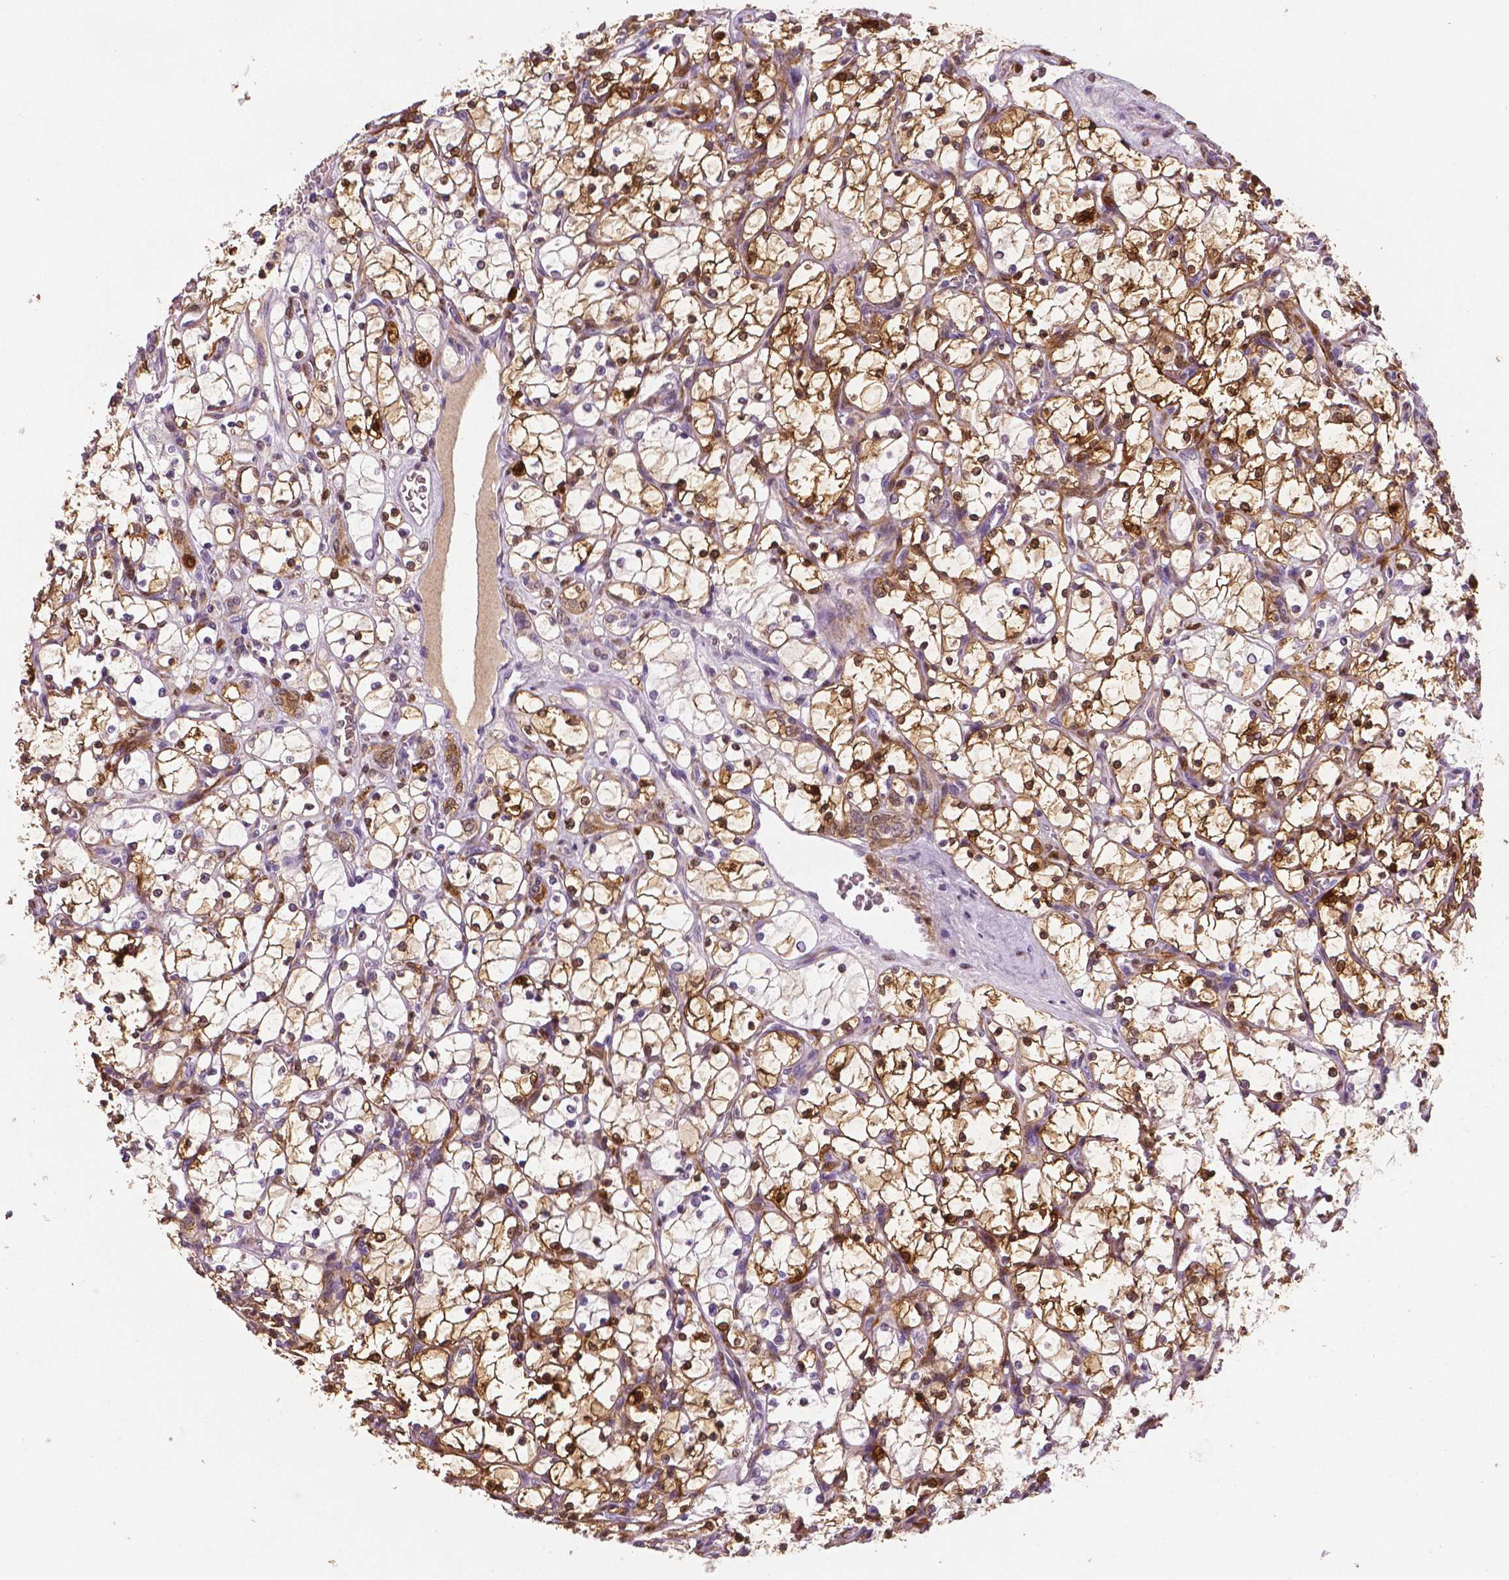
{"staining": {"intensity": "moderate", "quantity": "25%-75%", "location": "cytoplasmic/membranous"}, "tissue": "renal cancer", "cell_type": "Tumor cells", "image_type": "cancer", "snomed": [{"axis": "morphology", "description": "Adenocarcinoma, NOS"}, {"axis": "topography", "description": "Kidney"}], "caption": "Protein positivity by IHC shows moderate cytoplasmic/membranous expression in approximately 25%-75% of tumor cells in renal cancer.", "gene": "PHGDH", "patient": {"sex": "female", "age": 69}}